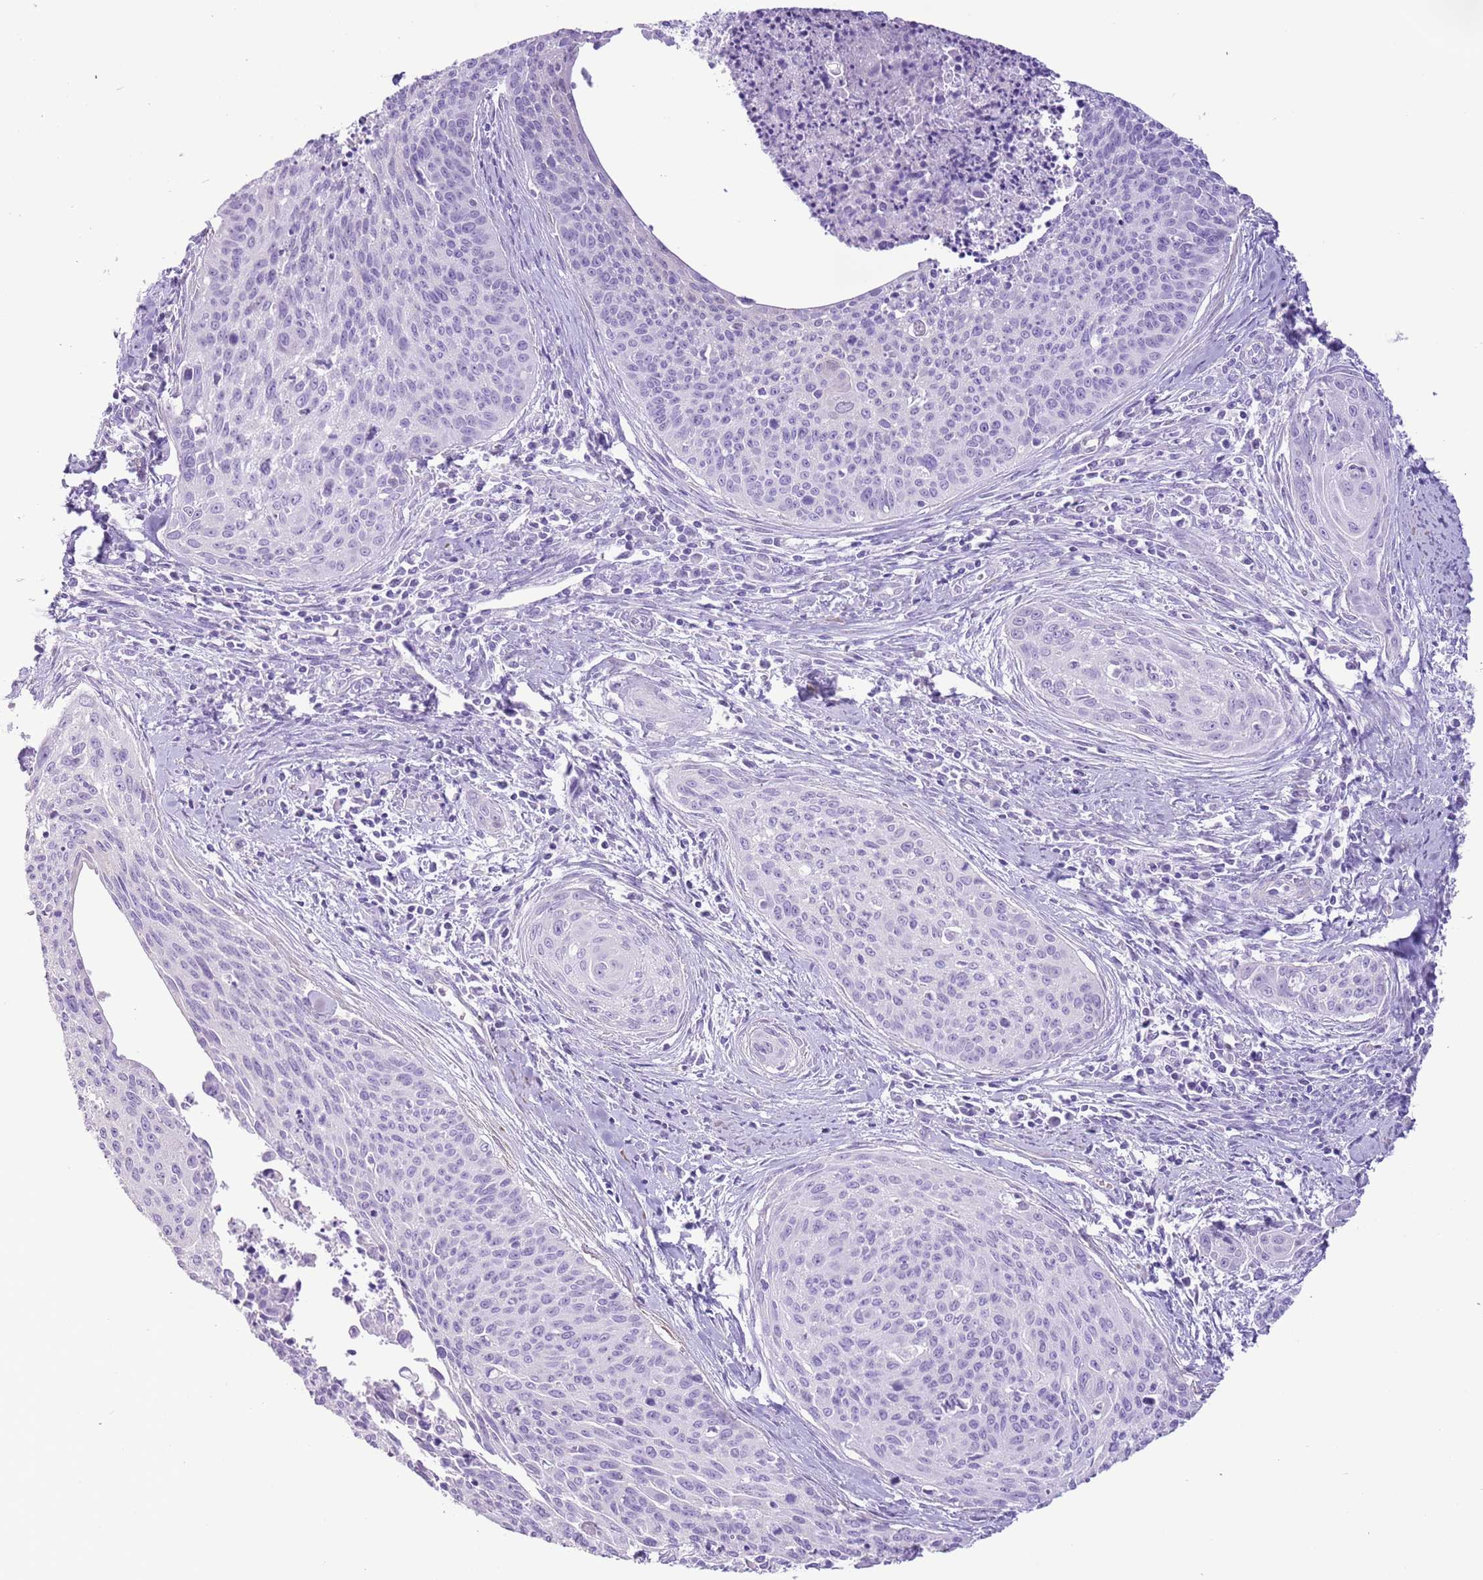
{"staining": {"intensity": "negative", "quantity": "none", "location": "none"}, "tissue": "cervical cancer", "cell_type": "Tumor cells", "image_type": "cancer", "snomed": [{"axis": "morphology", "description": "Squamous cell carcinoma, NOS"}, {"axis": "topography", "description": "Cervix"}], "caption": "DAB (3,3'-diaminobenzidine) immunohistochemical staining of human cervical squamous cell carcinoma demonstrates no significant positivity in tumor cells.", "gene": "SLC7A14", "patient": {"sex": "female", "age": 55}}